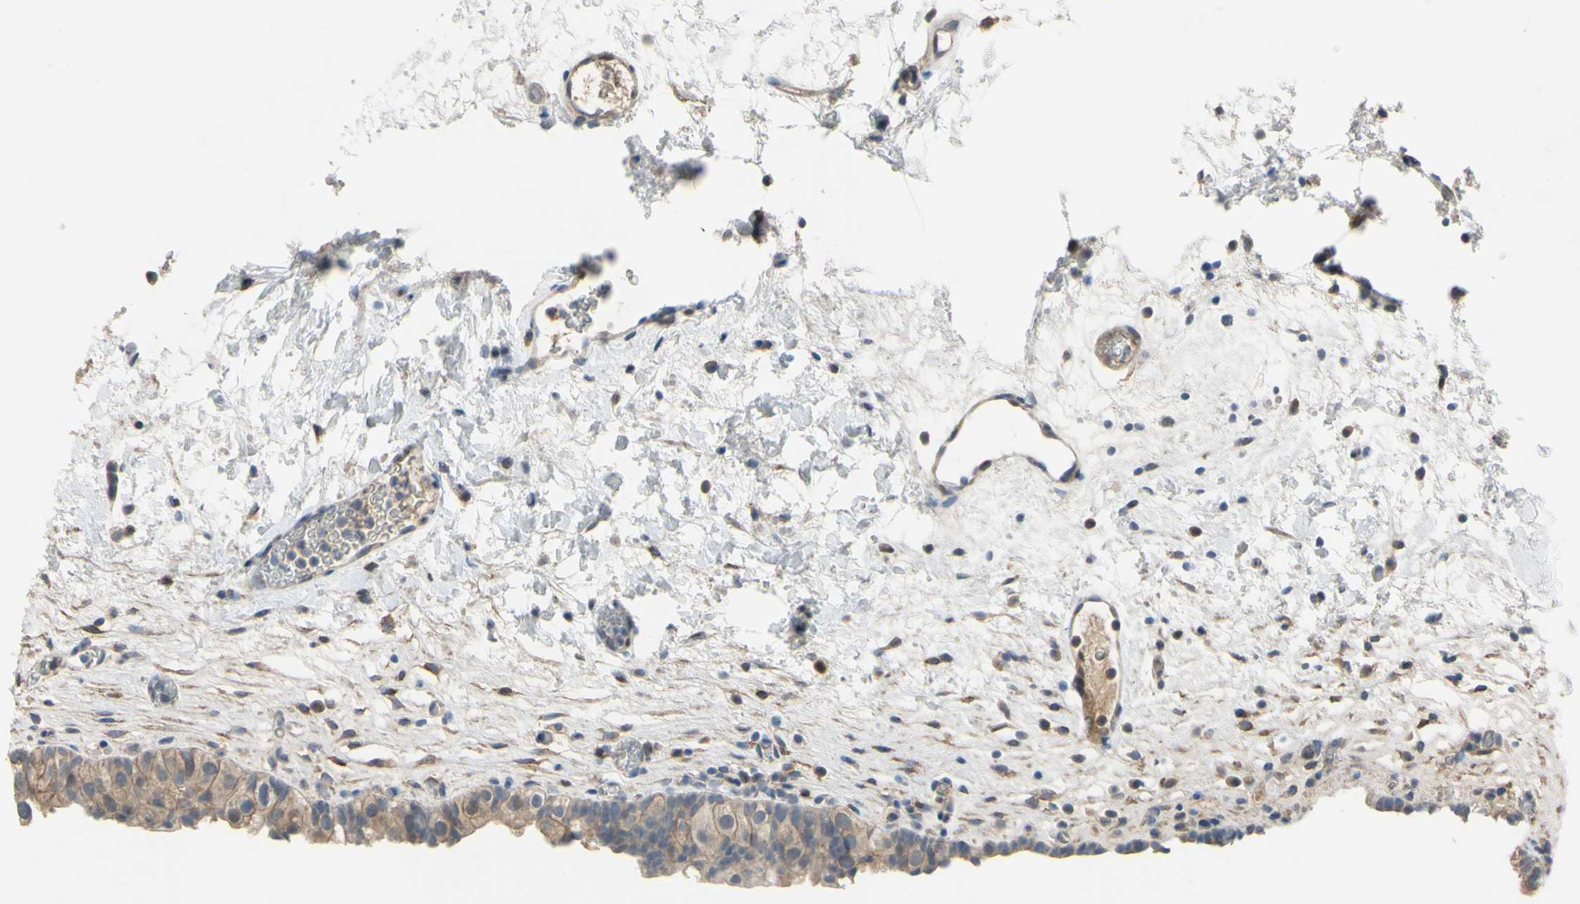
{"staining": {"intensity": "weak", "quantity": ">75%", "location": "cytoplasmic/membranous"}, "tissue": "urinary bladder", "cell_type": "Urothelial cells", "image_type": "normal", "snomed": [{"axis": "morphology", "description": "Normal tissue, NOS"}, {"axis": "topography", "description": "Urinary bladder"}], "caption": "An immunohistochemistry micrograph of normal tissue is shown. Protein staining in brown labels weak cytoplasmic/membranous positivity in urinary bladder within urothelial cells.", "gene": "LHX9", "patient": {"sex": "female", "age": 64}}